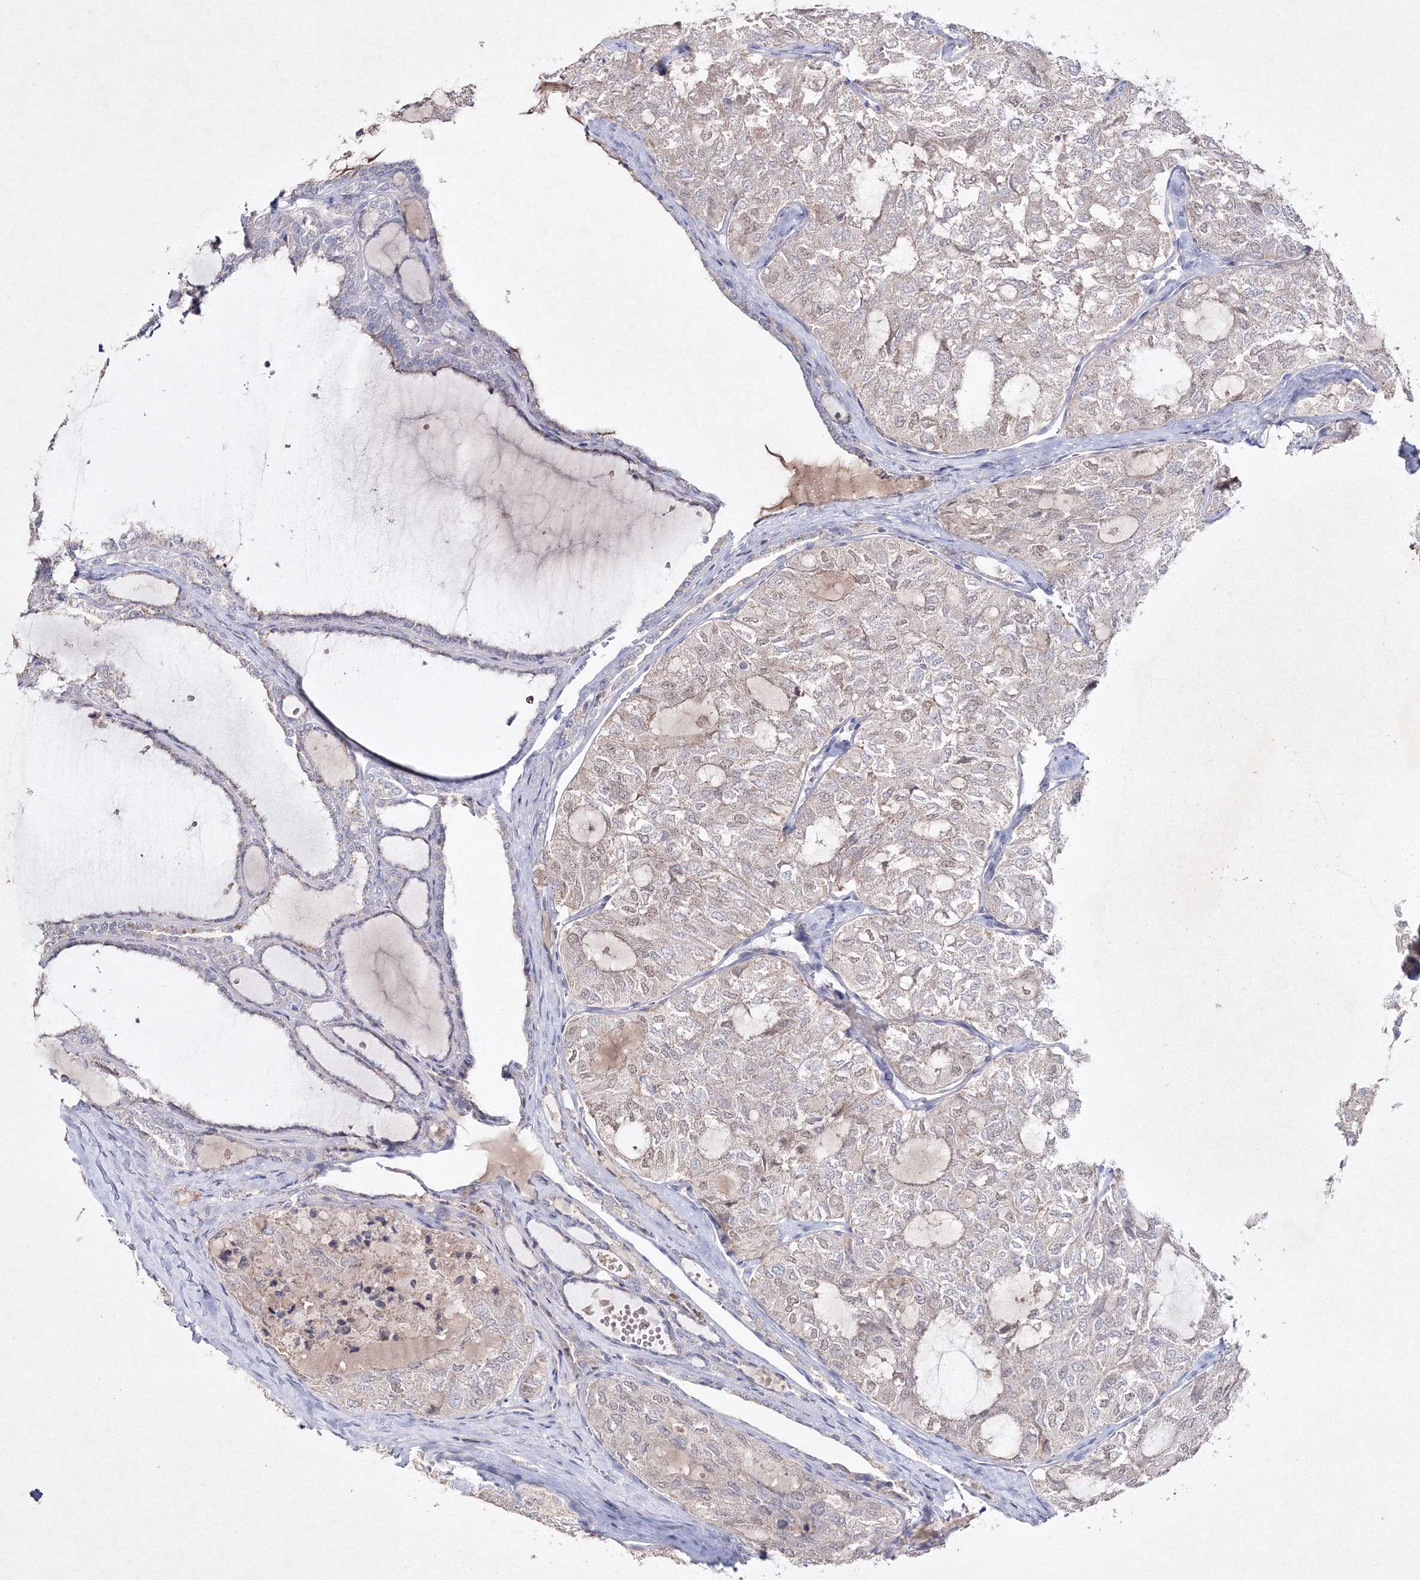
{"staining": {"intensity": "negative", "quantity": "none", "location": "none"}, "tissue": "thyroid cancer", "cell_type": "Tumor cells", "image_type": "cancer", "snomed": [{"axis": "morphology", "description": "Follicular adenoma carcinoma, NOS"}, {"axis": "topography", "description": "Thyroid gland"}], "caption": "Immunohistochemistry of thyroid cancer (follicular adenoma carcinoma) displays no staining in tumor cells.", "gene": "NEU4", "patient": {"sex": "male", "age": 75}}